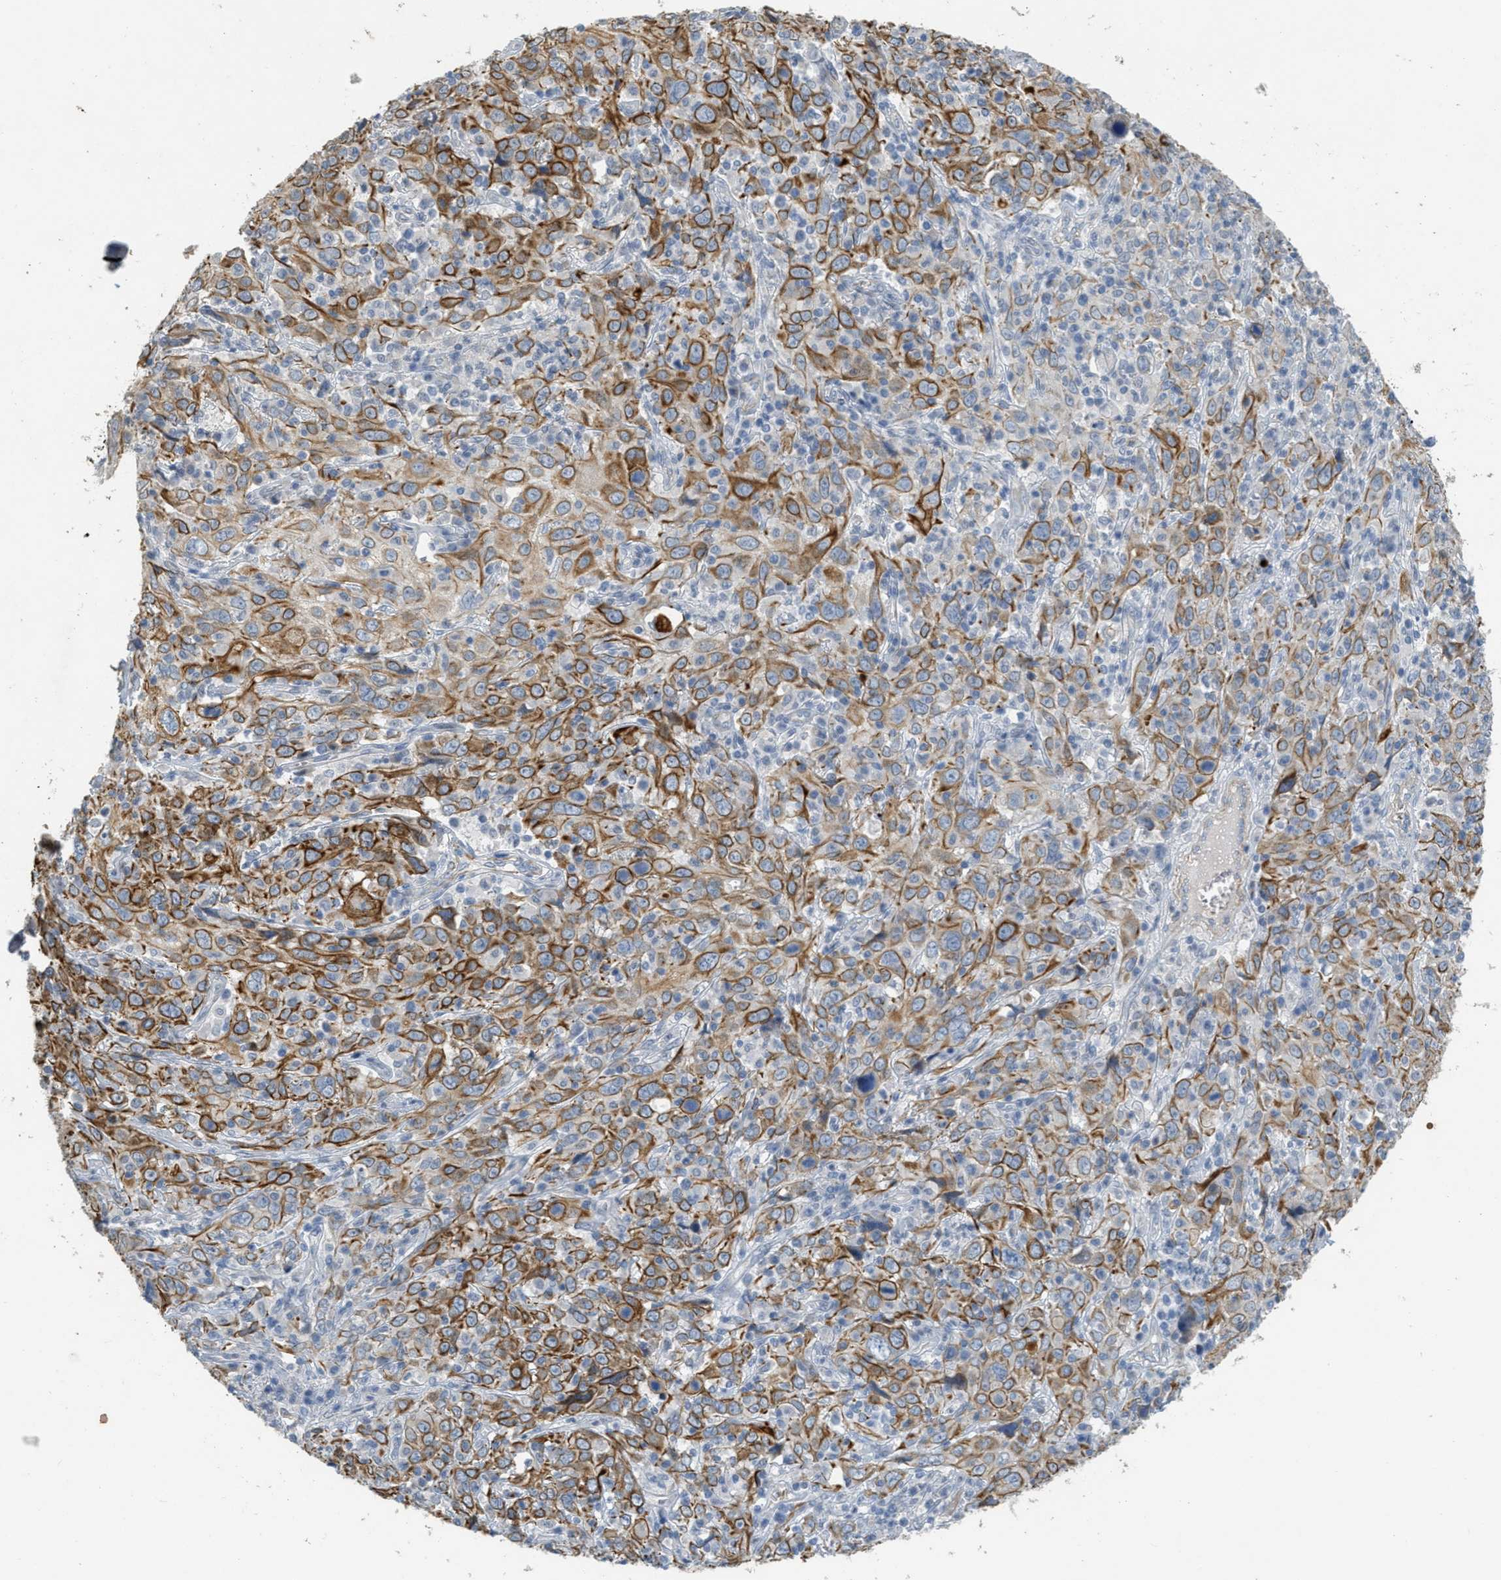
{"staining": {"intensity": "moderate", "quantity": ">75%", "location": "cytoplasmic/membranous"}, "tissue": "cervical cancer", "cell_type": "Tumor cells", "image_type": "cancer", "snomed": [{"axis": "morphology", "description": "Squamous cell carcinoma, NOS"}, {"axis": "topography", "description": "Cervix"}], "caption": "Immunohistochemistry (DAB) staining of cervical cancer (squamous cell carcinoma) exhibits moderate cytoplasmic/membranous protein expression in approximately >75% of tumor cells. (DAB (3,3'-diaminobenzidine) IHC, brown staining for protein, blue staining for nuclei).", "gene": "MRS2", "patient": {"sex": "female", "age": 46}}